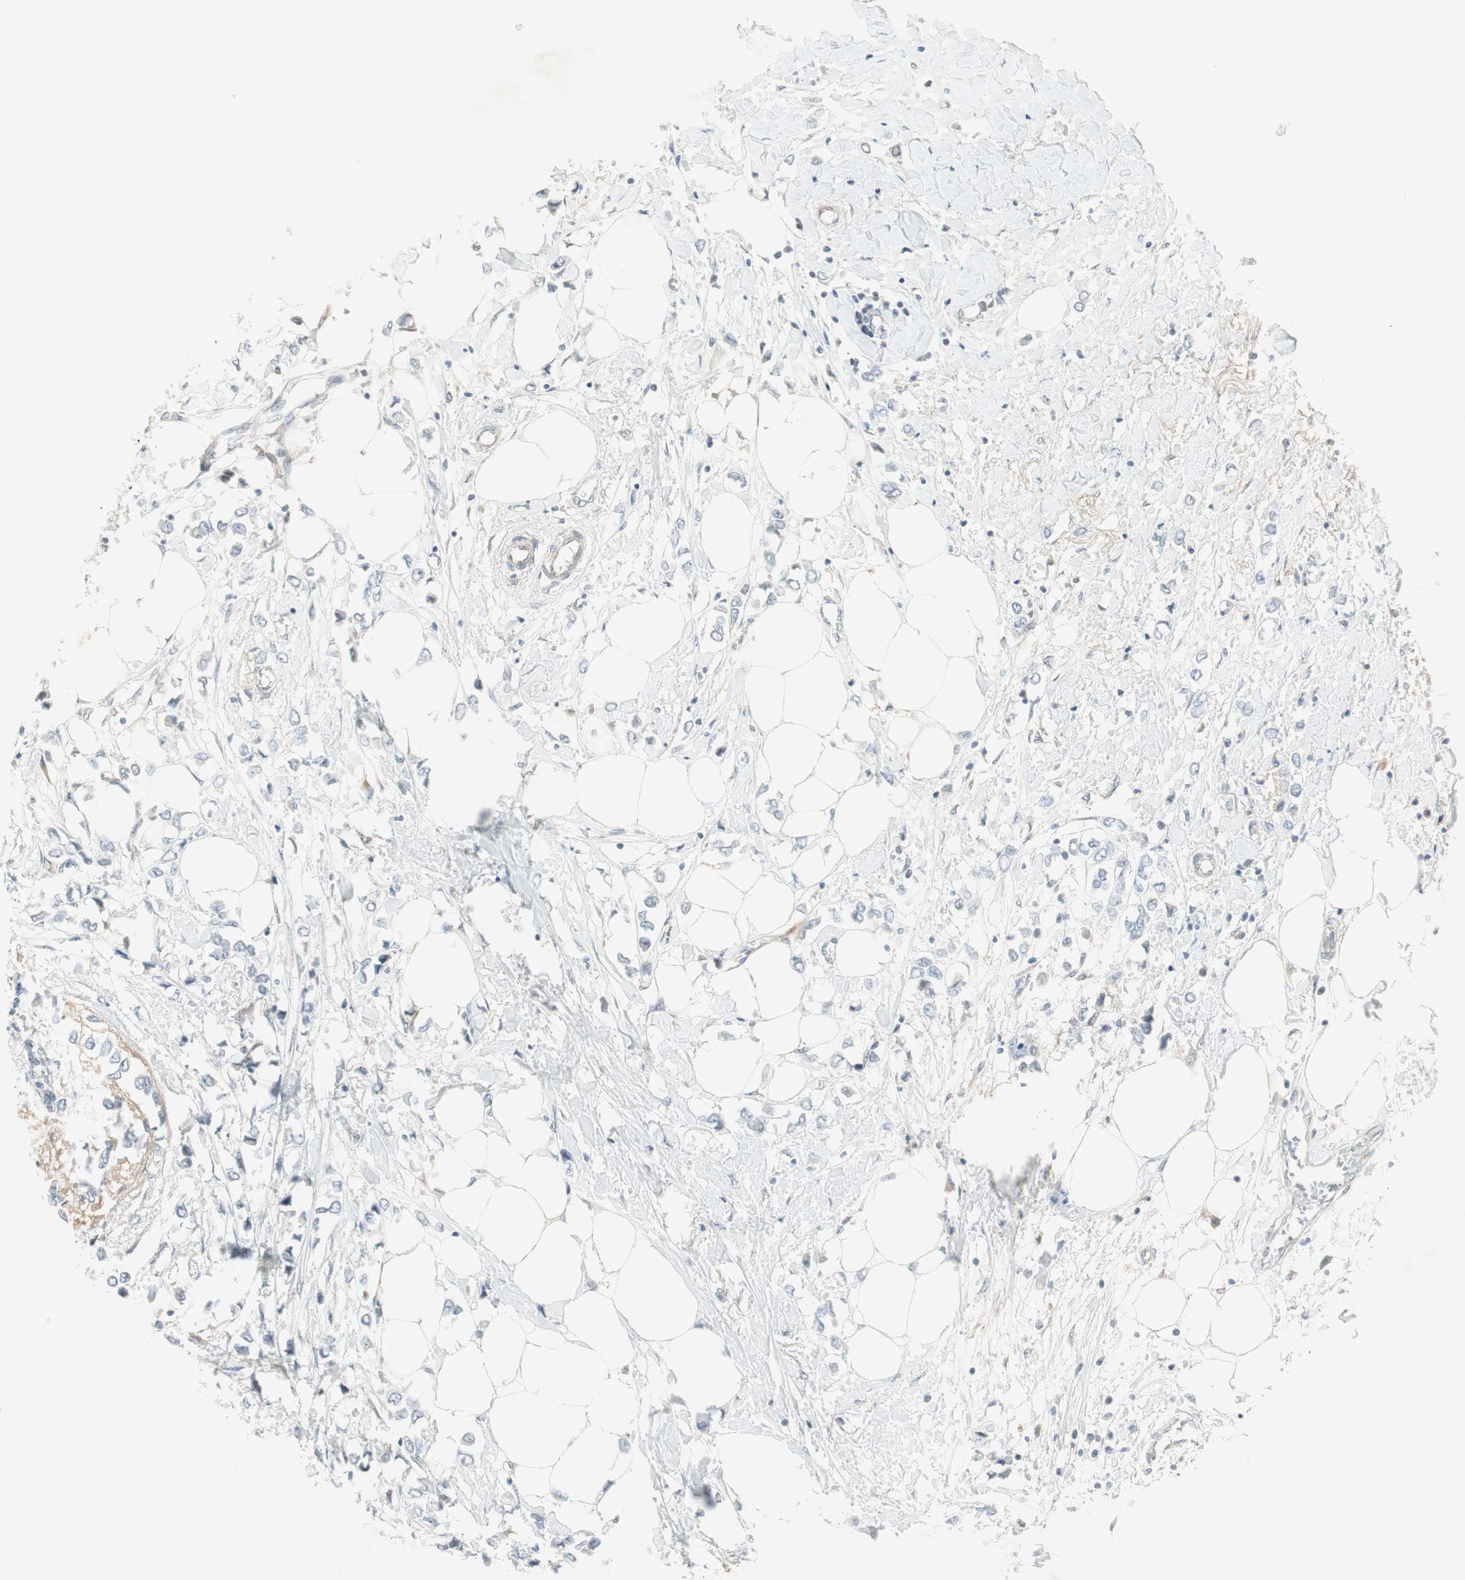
{"staining": {"intensity": "negative", "quantity": "none", "location": "none"}, "tissue": "breast cancer", "cell_type": "Tumor cells", "image_type": "cancer", "snomed": [{"axis": "morphology", "description": "Lobular carcinoma"}, {"axis": "topography", "description": "Breast"}], "caption": "DAB (3,3'-diaminobenzidine) immunohistochemical staining of human breast cancer (lobular carcinoma) displays no significant staining in tumor cells.", "gene": "STON1-GTF2A1L", "patient": {"sex": "female", "age": 51}}